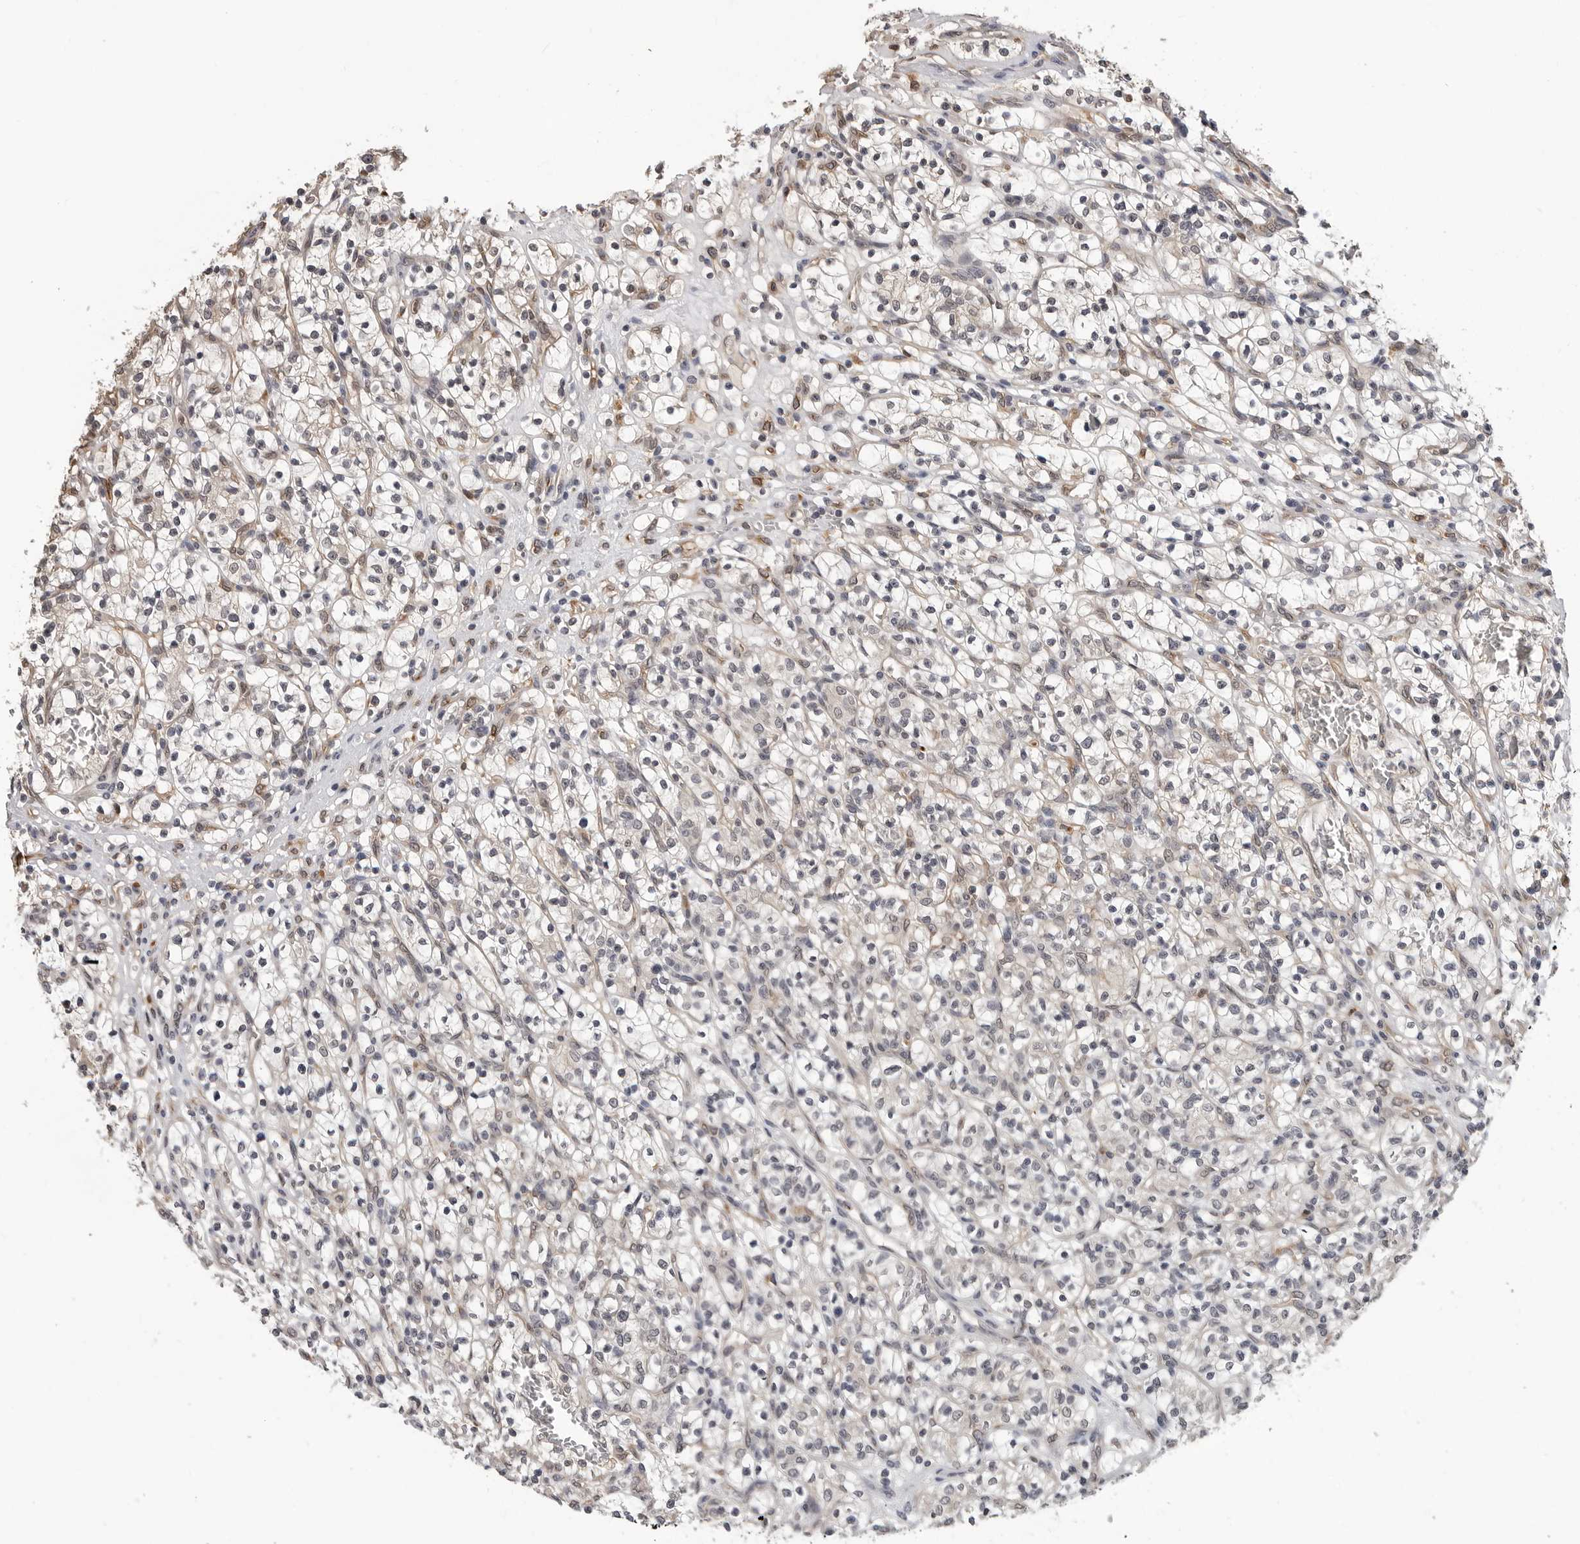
{"staining": {"intensity": "negative", "quantity": "none", "location": "none"}, "tissue": "renal cancer", "cell_type": "Tumor cells", "image_type": "cancer", "snomed": [{"axis": "morphology", "description": "Adenocarcinoma, NOS"}, {"axis": "topography", "description": "Kidney"}], "caption": "Renal adenocarcinoma stained for a protein using immunohistochemistry (IHC) reveals no staining tumor cells.", "gene": "TRMT13", "patient": {"sex": "female", "age": 57}}